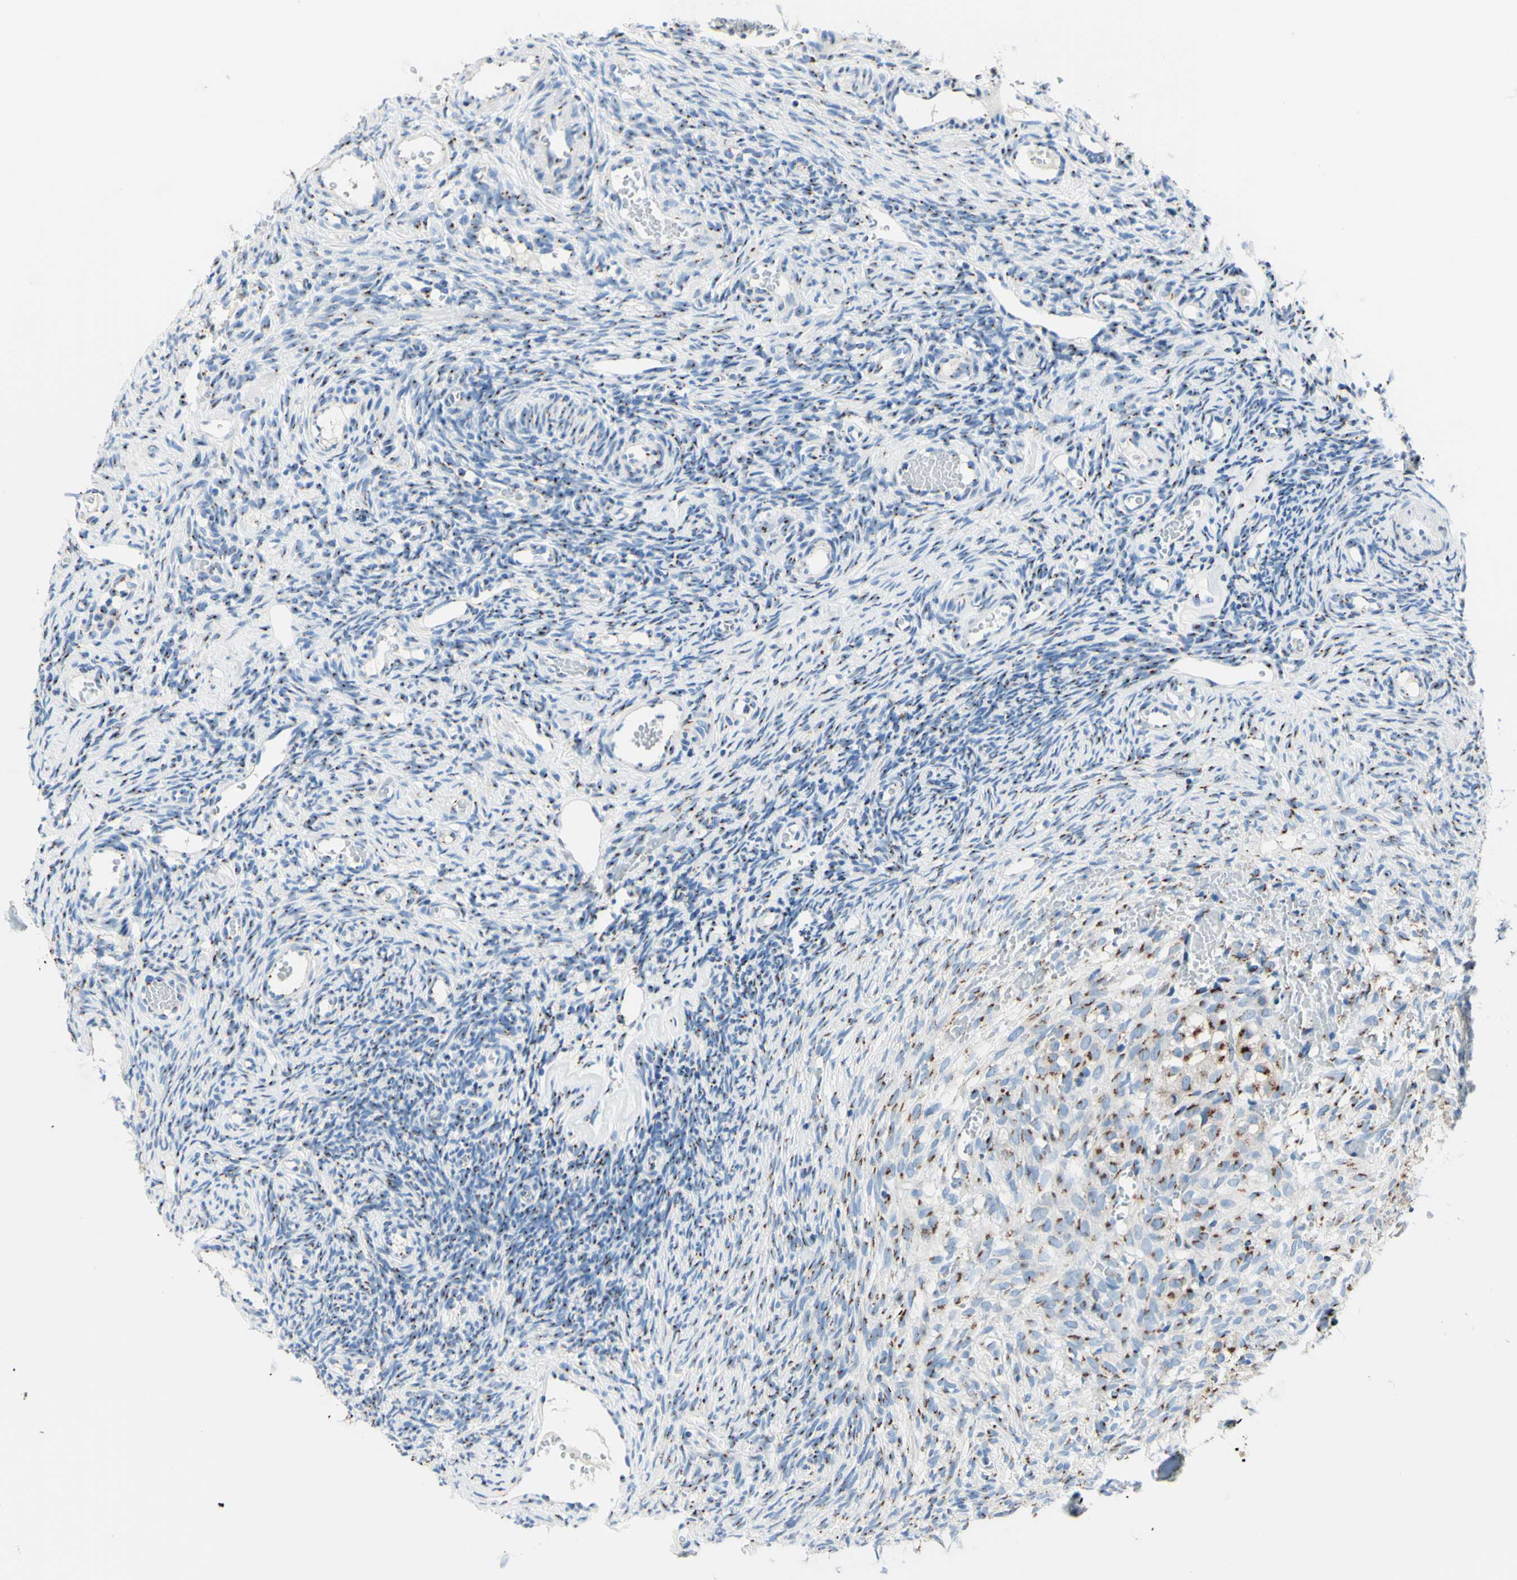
{"staining": {"intensity": "weak", "quantity": "25%-75%", "location": "cytoplasmic/membranous"}, "tissue": "ovary", "cell_type": "Ovarian stroma cells", "image_type": "normal", "snomed": [{"axis": "morphology", "description": "Normal tissue, NOS"}, {"axis": "topography", "description": "Ovary"}], "caption": "Immunohistochemical staining of unremarkable ovary demonstrates 25%-75% levels of weak cytoplasmic/membranous protein positivity in about 25%-75% of ovarian stroma cells.", "gene": "GALNT2", "patient": {"sex": "female", "age": 35}}